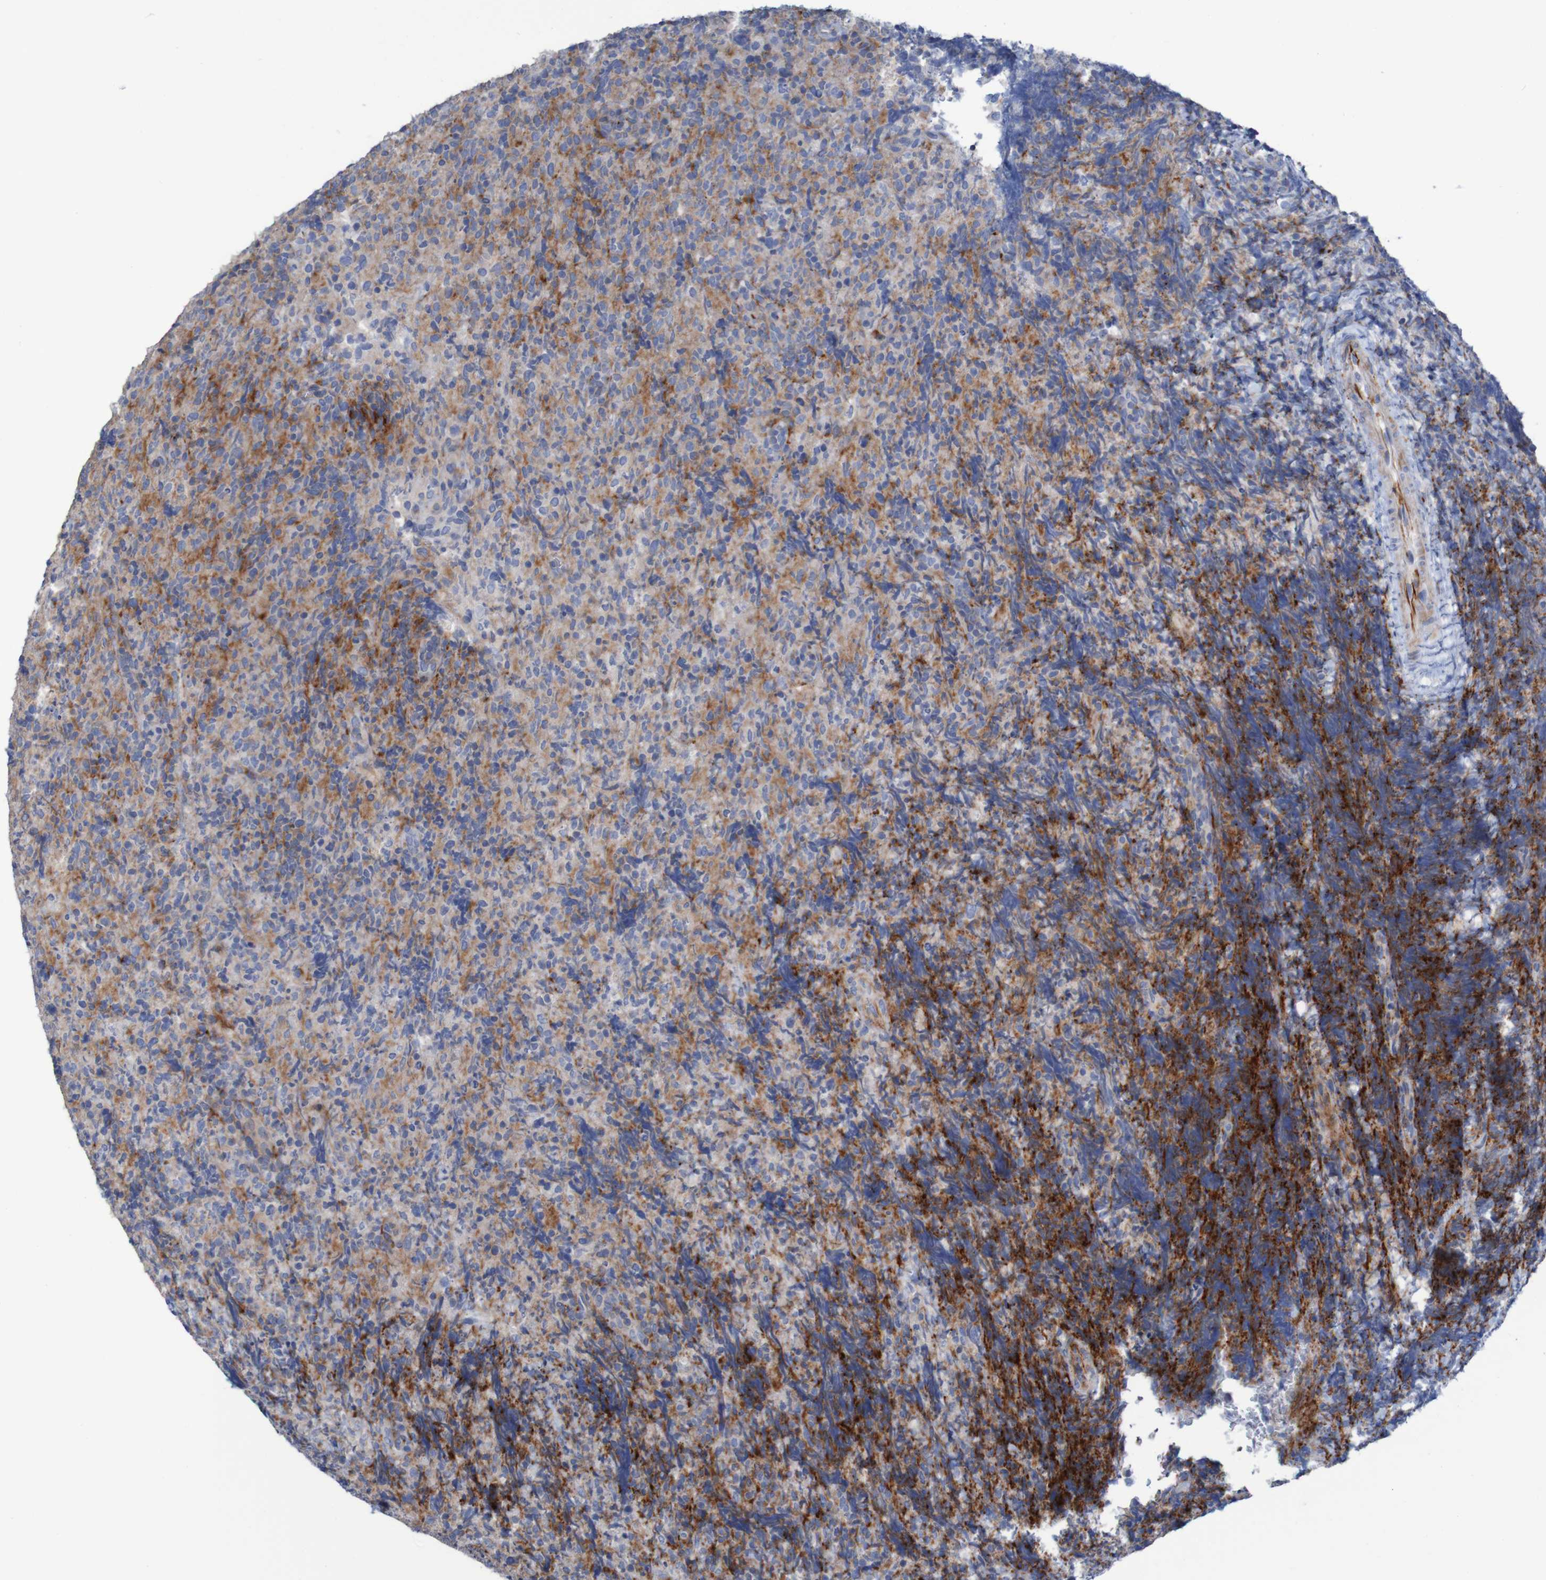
{"staining": {"intensity": "strong", "quantity": "<25%", "location": "cytoplasmic/membranous"}, "tissue": "lymphoma", "cell_type": "Tumor cells", "image_type": "cancer", "snomed": [{"axis": "morphology", "description": "Malignant lymphoma, non-Hodgkin's type, High grade"}, {"axis": "topography", "description": "Tonsil"}], "caption": "High-magnification brightfield microscopy of lymphoma stained with DAB (3,3'-diaminobenzidine) (brown) and counterstained with hematoxylin (blue). tumor cells exhibit strong cytoplasmic/membranous expression is appreciated in about<25% of cells.", "gene": "RNF182", "patient": {"sex": "female", "age": 36}}